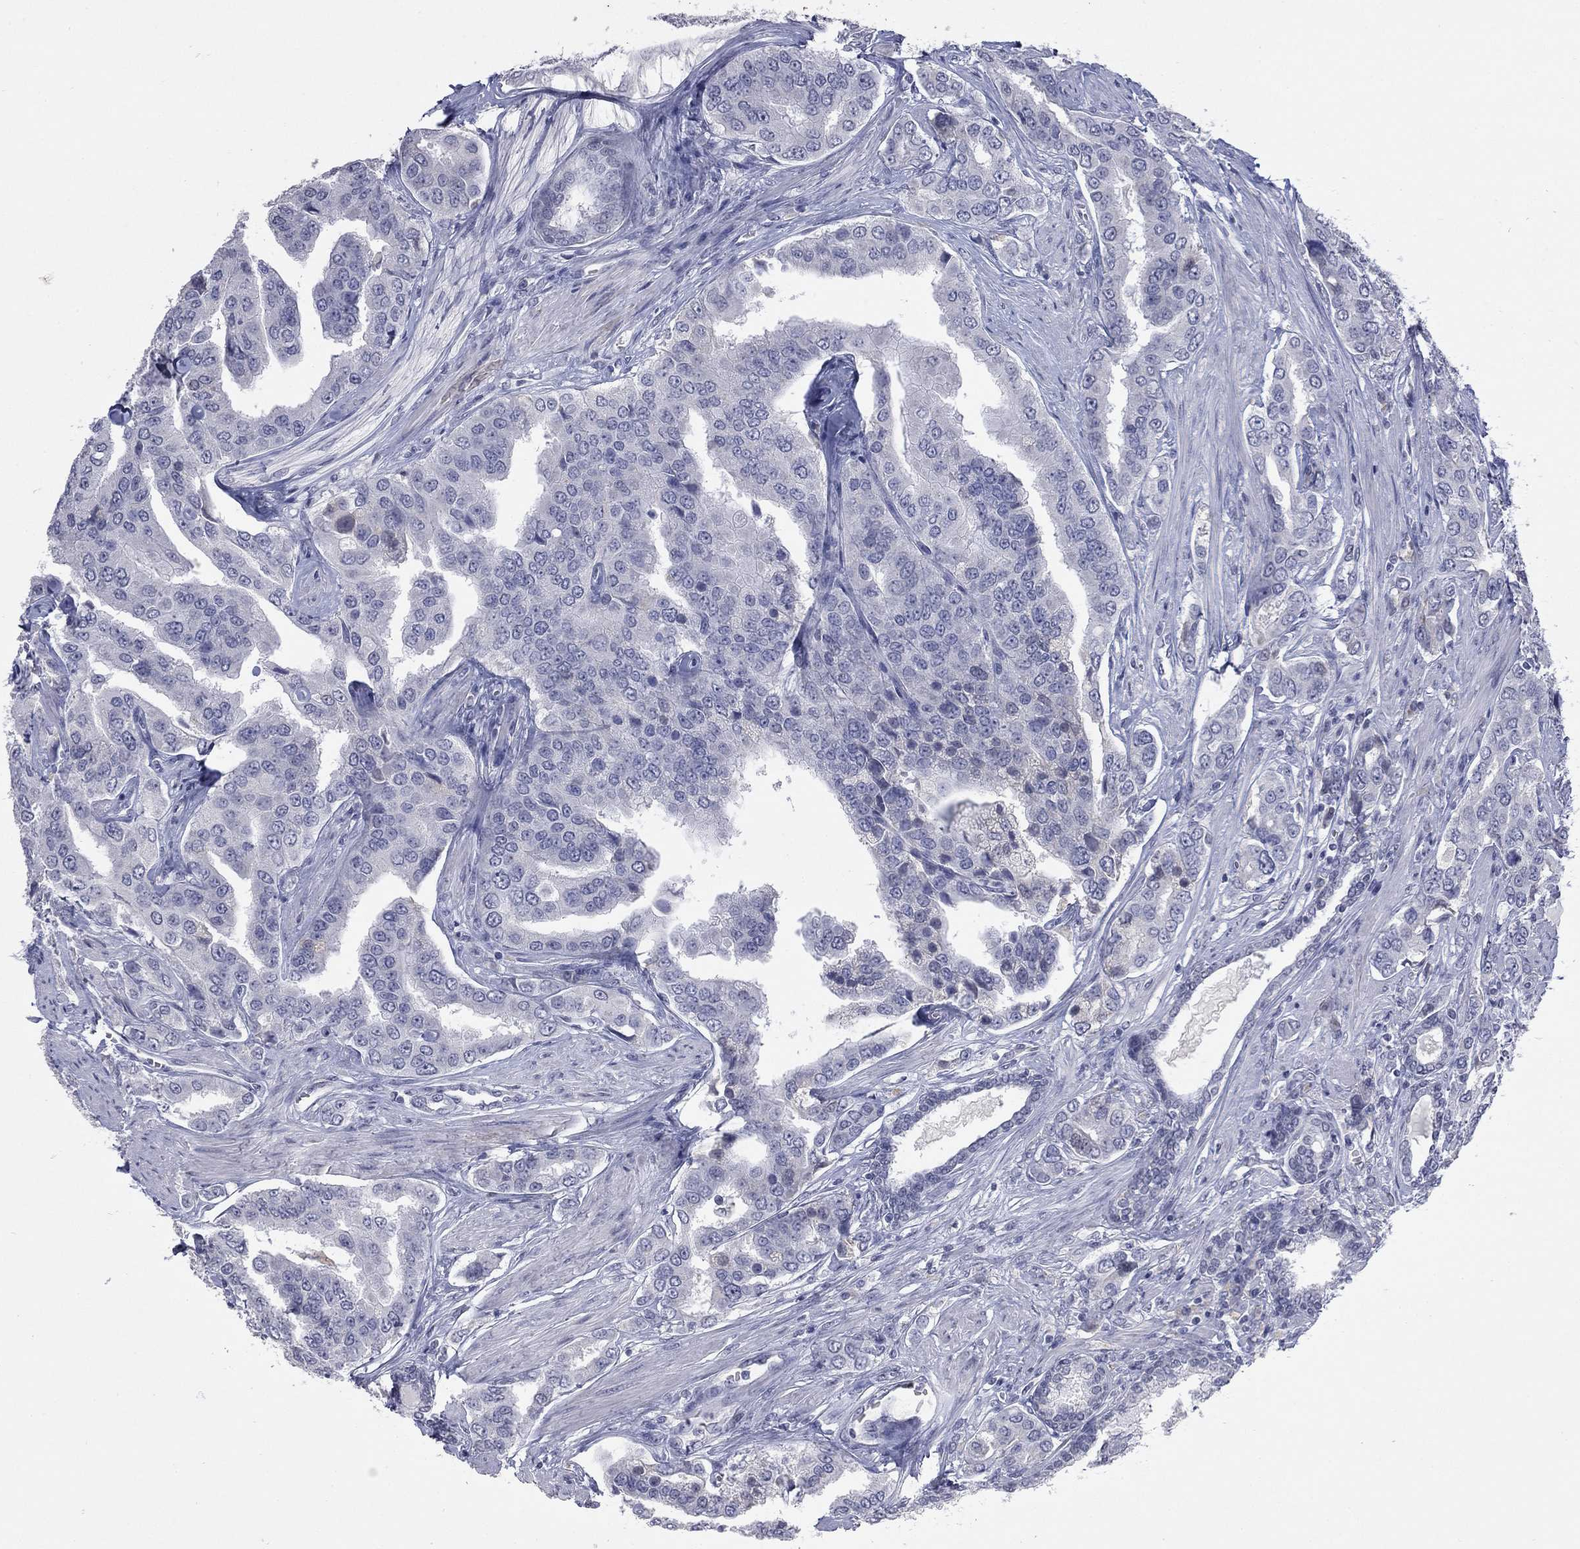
{"staining": {"intensity": "negative", "quantity": "none", "location": "none"}, "tissue": "prostate cancer", "cell_type": "Tumor cells", "image_type": "cancer", "snomed": [{"axis": "morphology", "description": "Adenocarcinoma, NOS"}, {"axis": "topography", "description": "Prostate and seminal vesicle, NOS"}, {"axis": "topography", "description": "Prostate"}], "caption": "Adenocarcinoma (prostate) stained for a protein using immunohistochemistry demonstrates no staining tumor cells.", "gene": "SLC51A", "patient": {"sex": "male", "age": 69}}